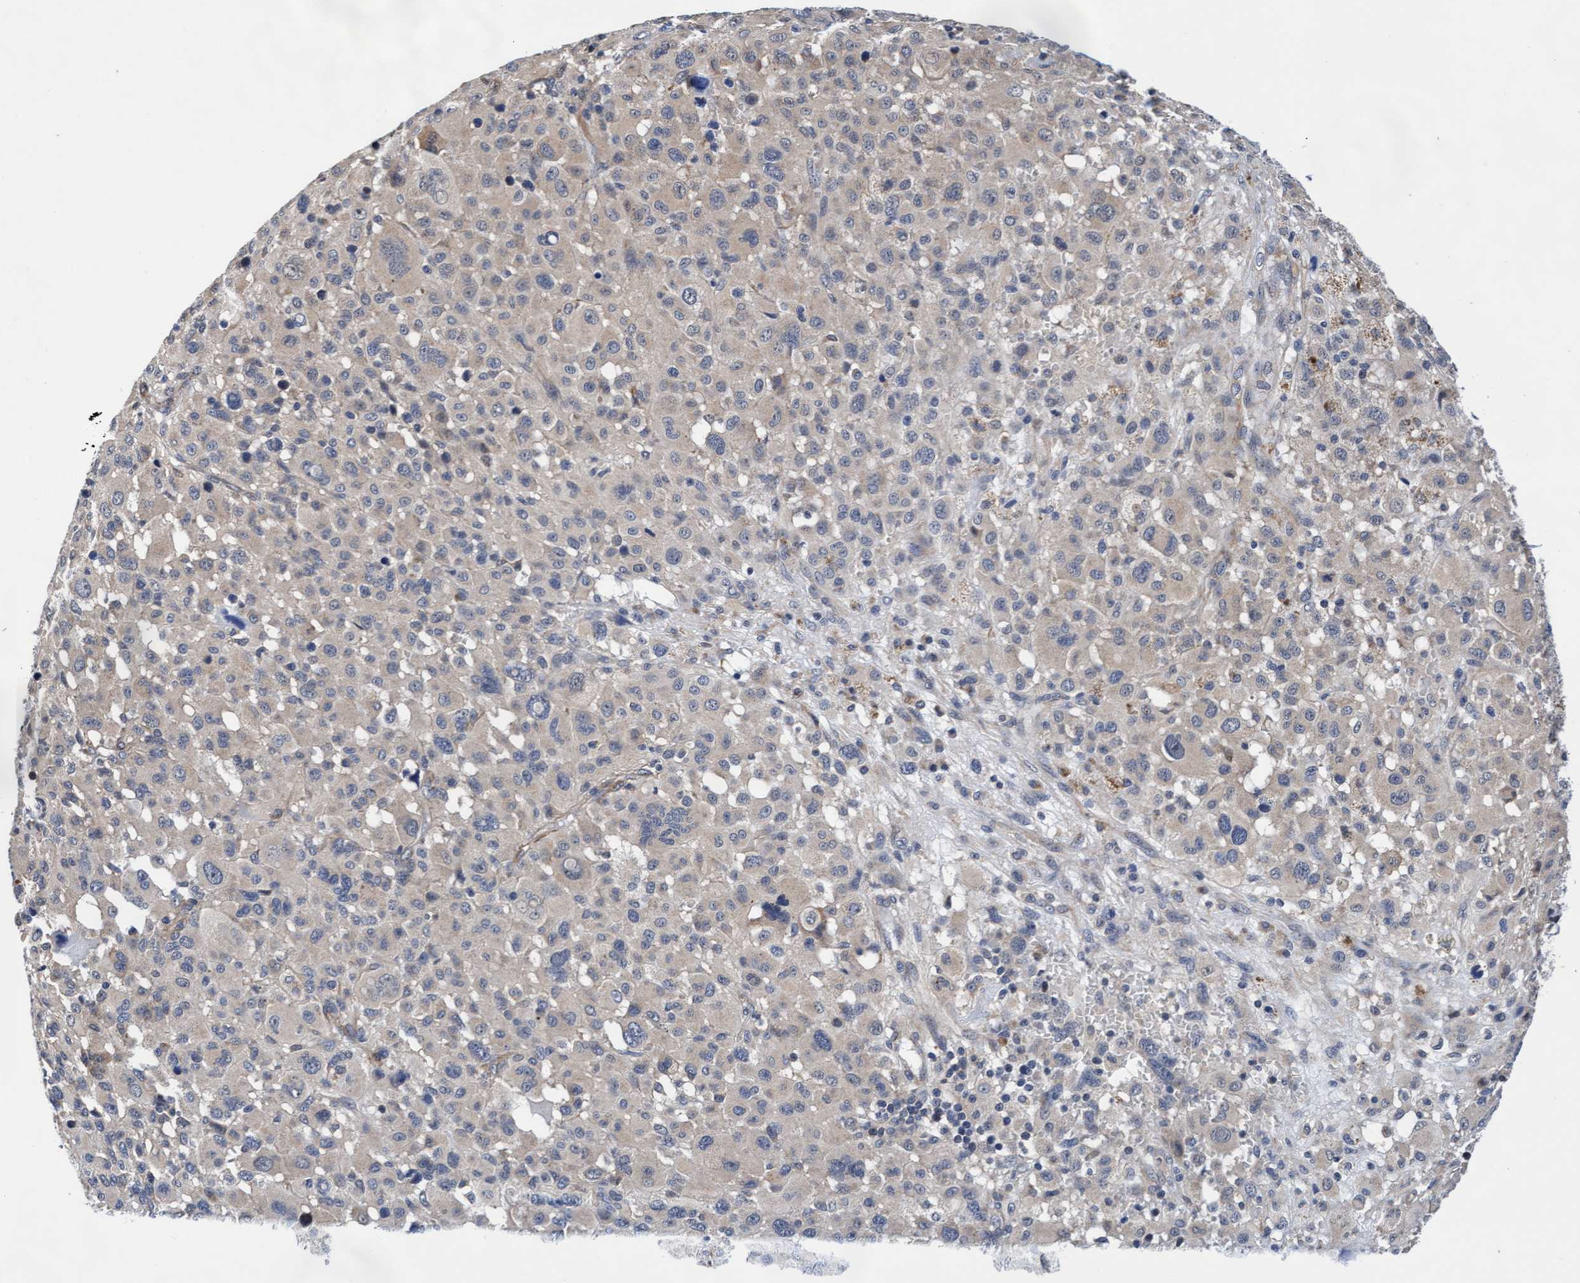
{"staining": {"intensity": "negative", "quantity": "none", "location": "none"}, "tissue": "melanoma", "cell_type": "Tumor cells", "image_type": "cancer", "snomed": [{"axis": "morphology", "description": "Malignant melanoma, Metastatic site"}, {"axis": "topography", "description": "Skin"}], "caption": "Immunohistochemistry (IHC) micrograph of melanoma stained for a protein (brown), which shows no expression in tumor cells. (DAB immunohistochemistry (IHC) with hematoxylin counter stain).", "gene": "EFCAB13", "patient": {"sex": "female", "age": 74}}